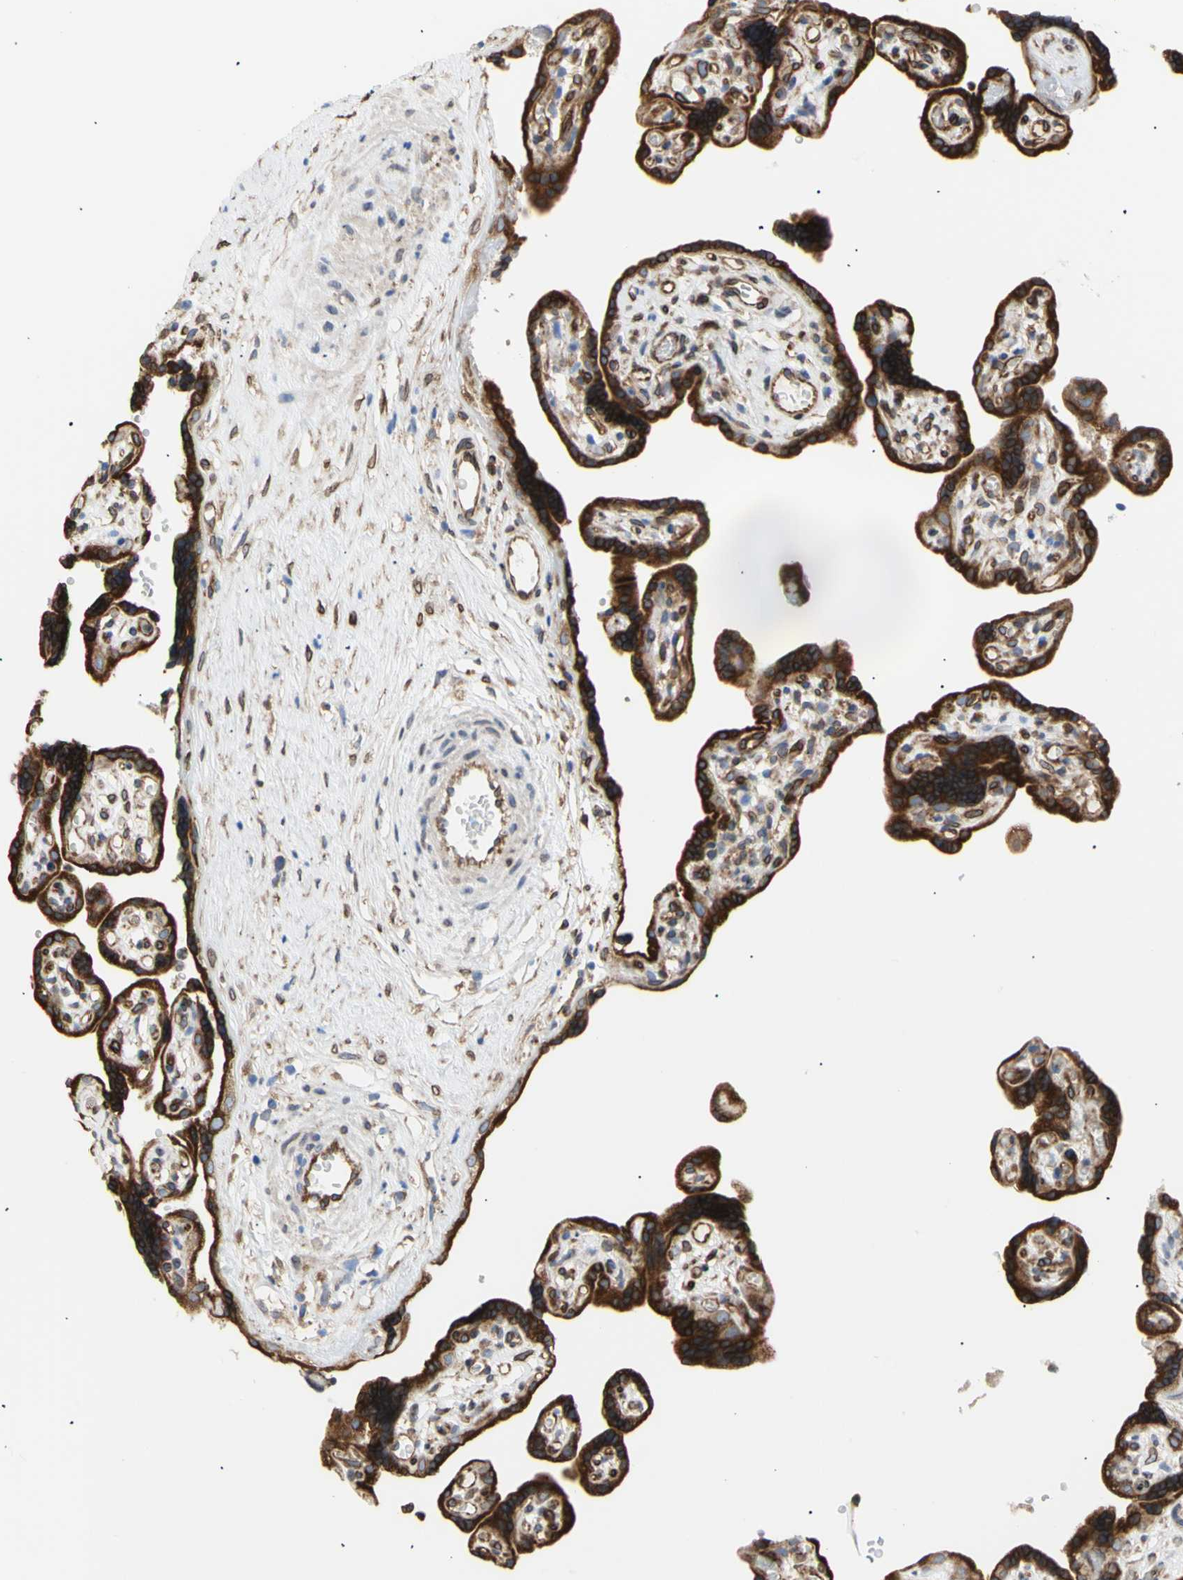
{"staining": {"intensity": "strong", "quantity": ">75%", "location": "cytoplasmic/membranous"}, "tissue": "placenta", "cell_type": "Trophoblastic cells", "image_type": "normal", "snomed": [{"axis": "morphology", "description": "Normal tissue, NOS"}, {"axis": "topography", "description": "Placenta"}], "caption": "Benign placenta was stained to show a protein in brown. There is high levels of strong cytoplasmic/membranous expression in about >75% of trophoblastic cells. The staining was performed using DAB to visualize the protein expression in brown, while the nuclei were stained in blue with hematoxylin (Magnification: 20x).", "gene": "ERLIN1", "patient": {"sex": "female", "age": 30}}